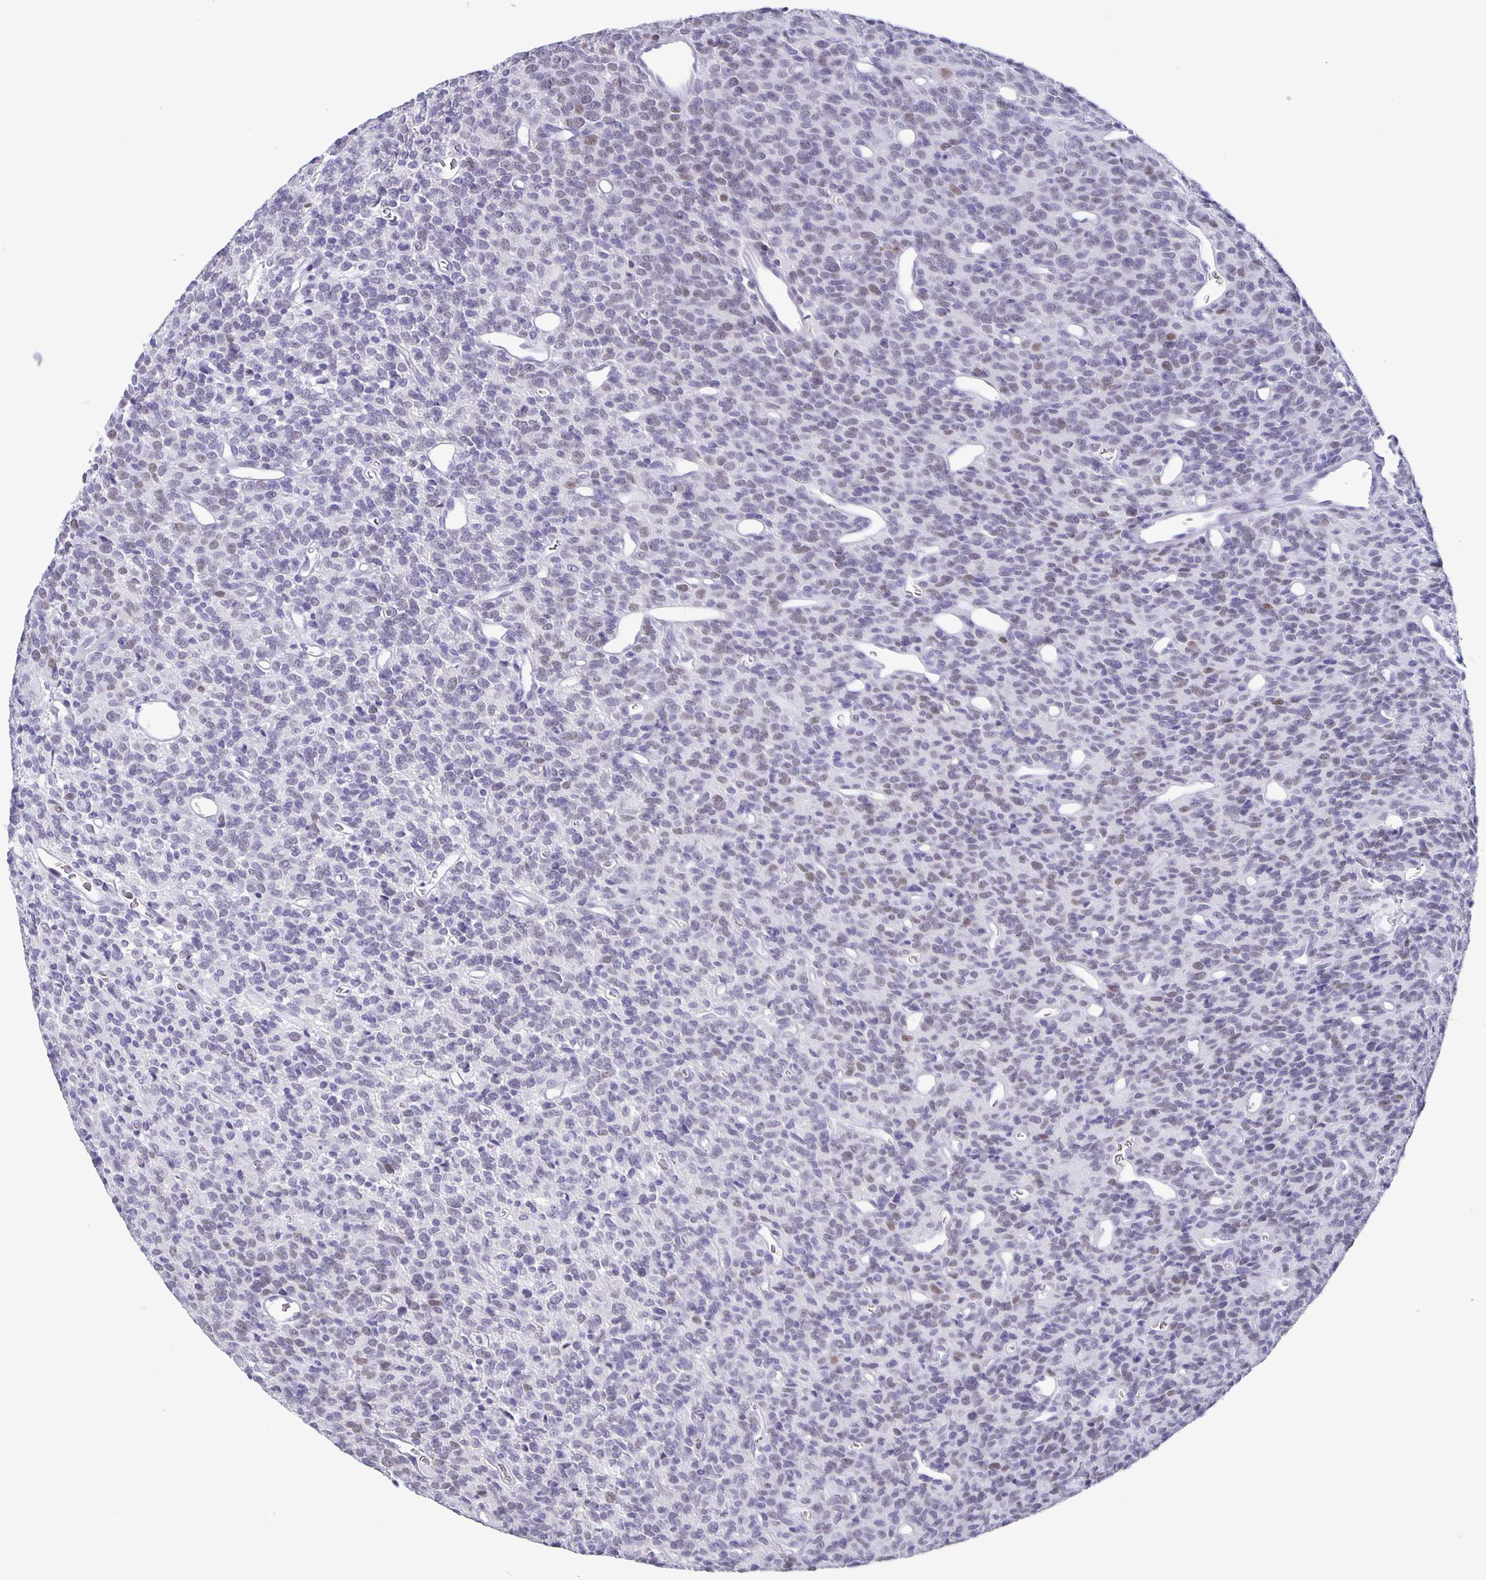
{"staining": {"intensity": "negative", "quantity": "none", "location": "none"}, "tissue": "glioma", "cell_type": "Tumor cells", "image_type": "cancer", "snomed": [{"axis": "morphology", "description": "Glioma, malignant, High grade"}, {"axis": "topography", "description": "Brain"}], "caption": "The histopathology image exhibits no staining of tumor cells in malignant glioma (high-grade).", "gene": "SATB2", "patient": {"sex": "male", "age": 76}}